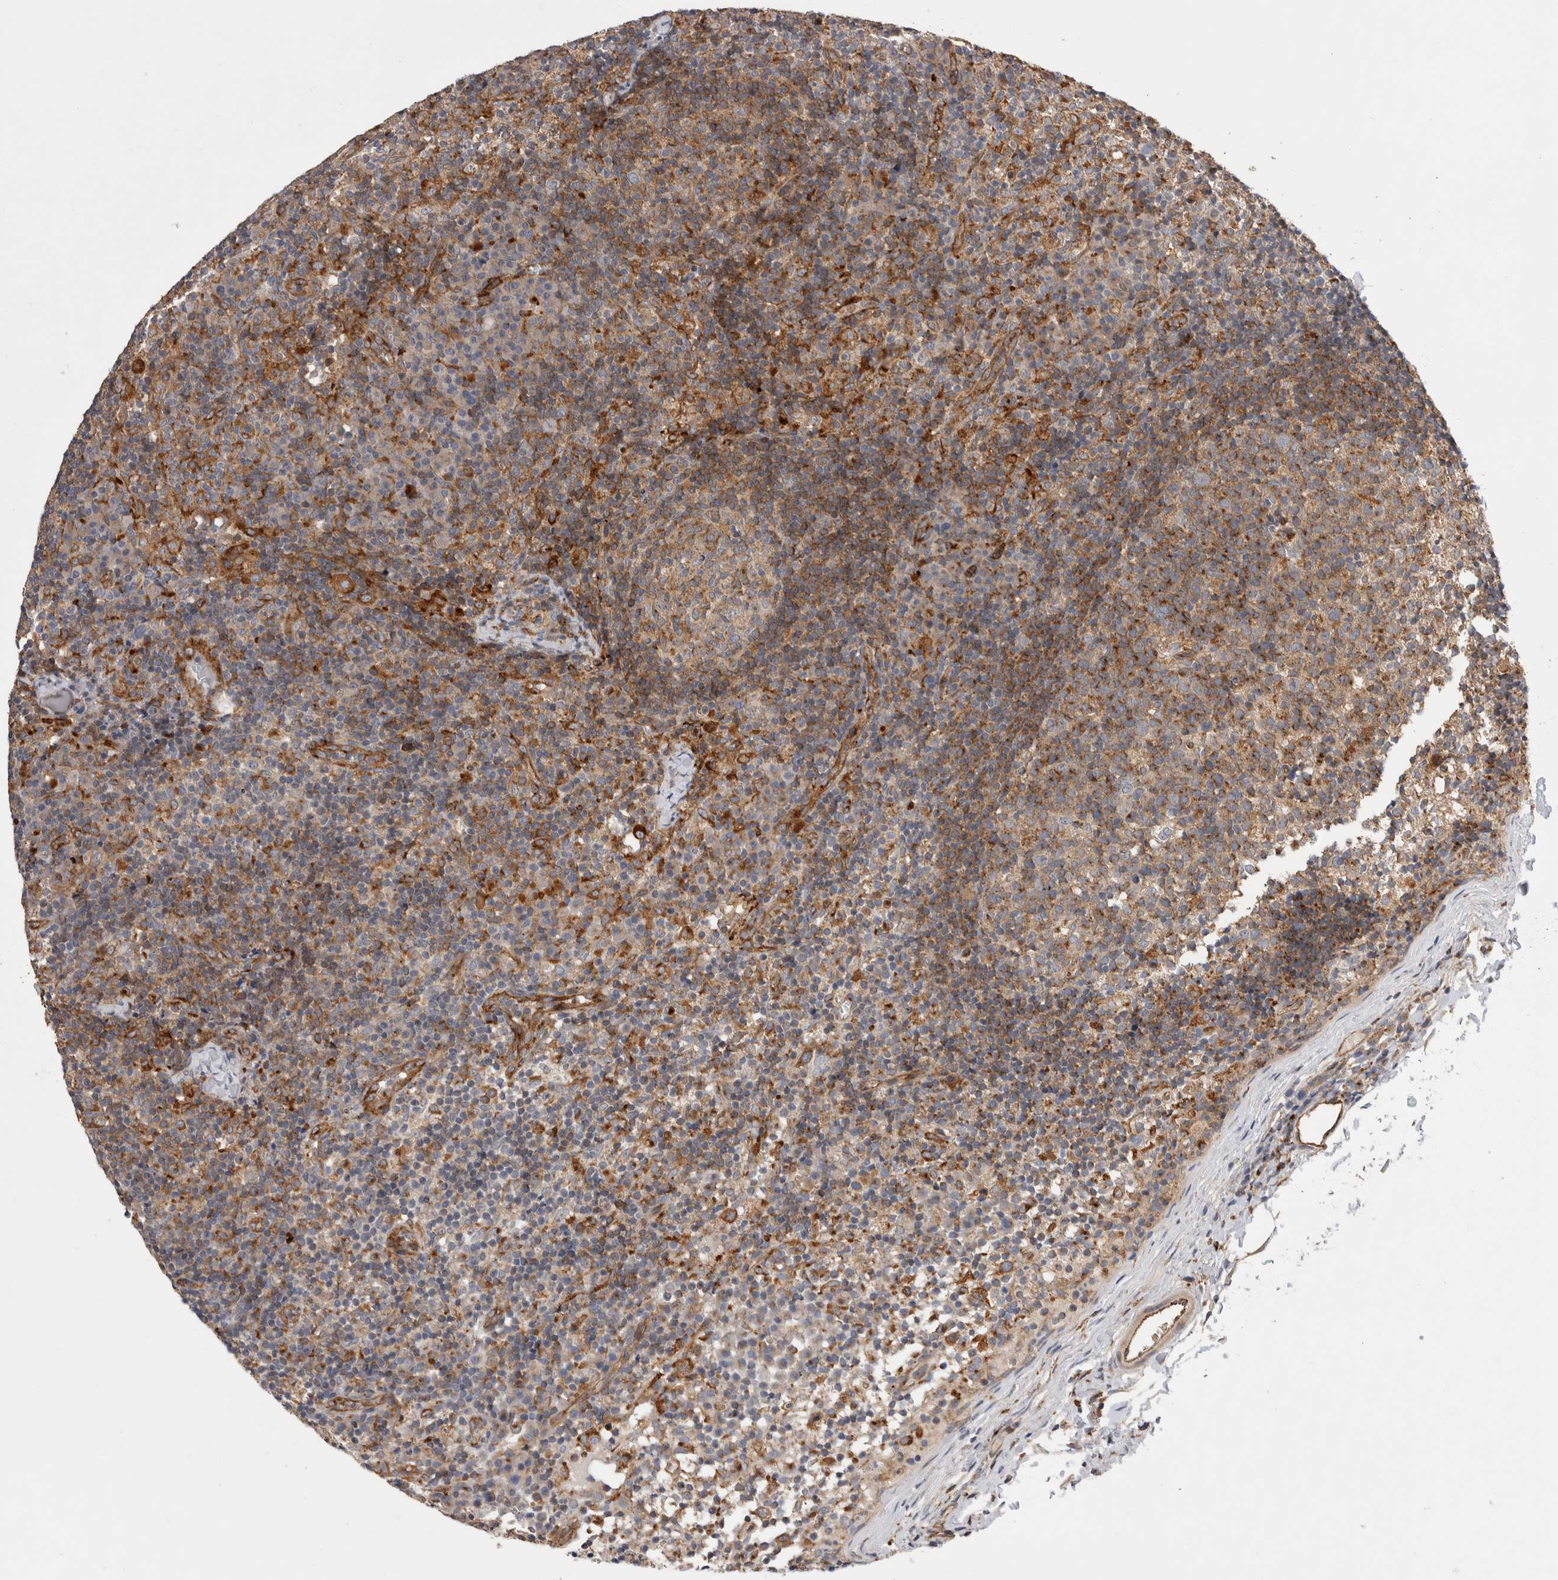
{"staining": {"intensity": "moderate", "quantity": ">75%", "location": "cytoplasmic/membranous"}, "tissue": "lymph node", "cell_type": "Germinal center cells", "image_type": "normal", "snomed": [{"axis": "morphology", "description": "Normal tissue, NOS"}, {"axis": "morphology", "description": "Inflammation, NOS"}, {"axis": "topography", "description": "Lymph node"}], "caption": "Human lymph node stained for a protein (brown) displays moderate cytoplasmic/membranous positive expression in approximately >75% of germinal center cells.", "gene": "BNIP2", "patient": {"sex": "male", "age": 55}}